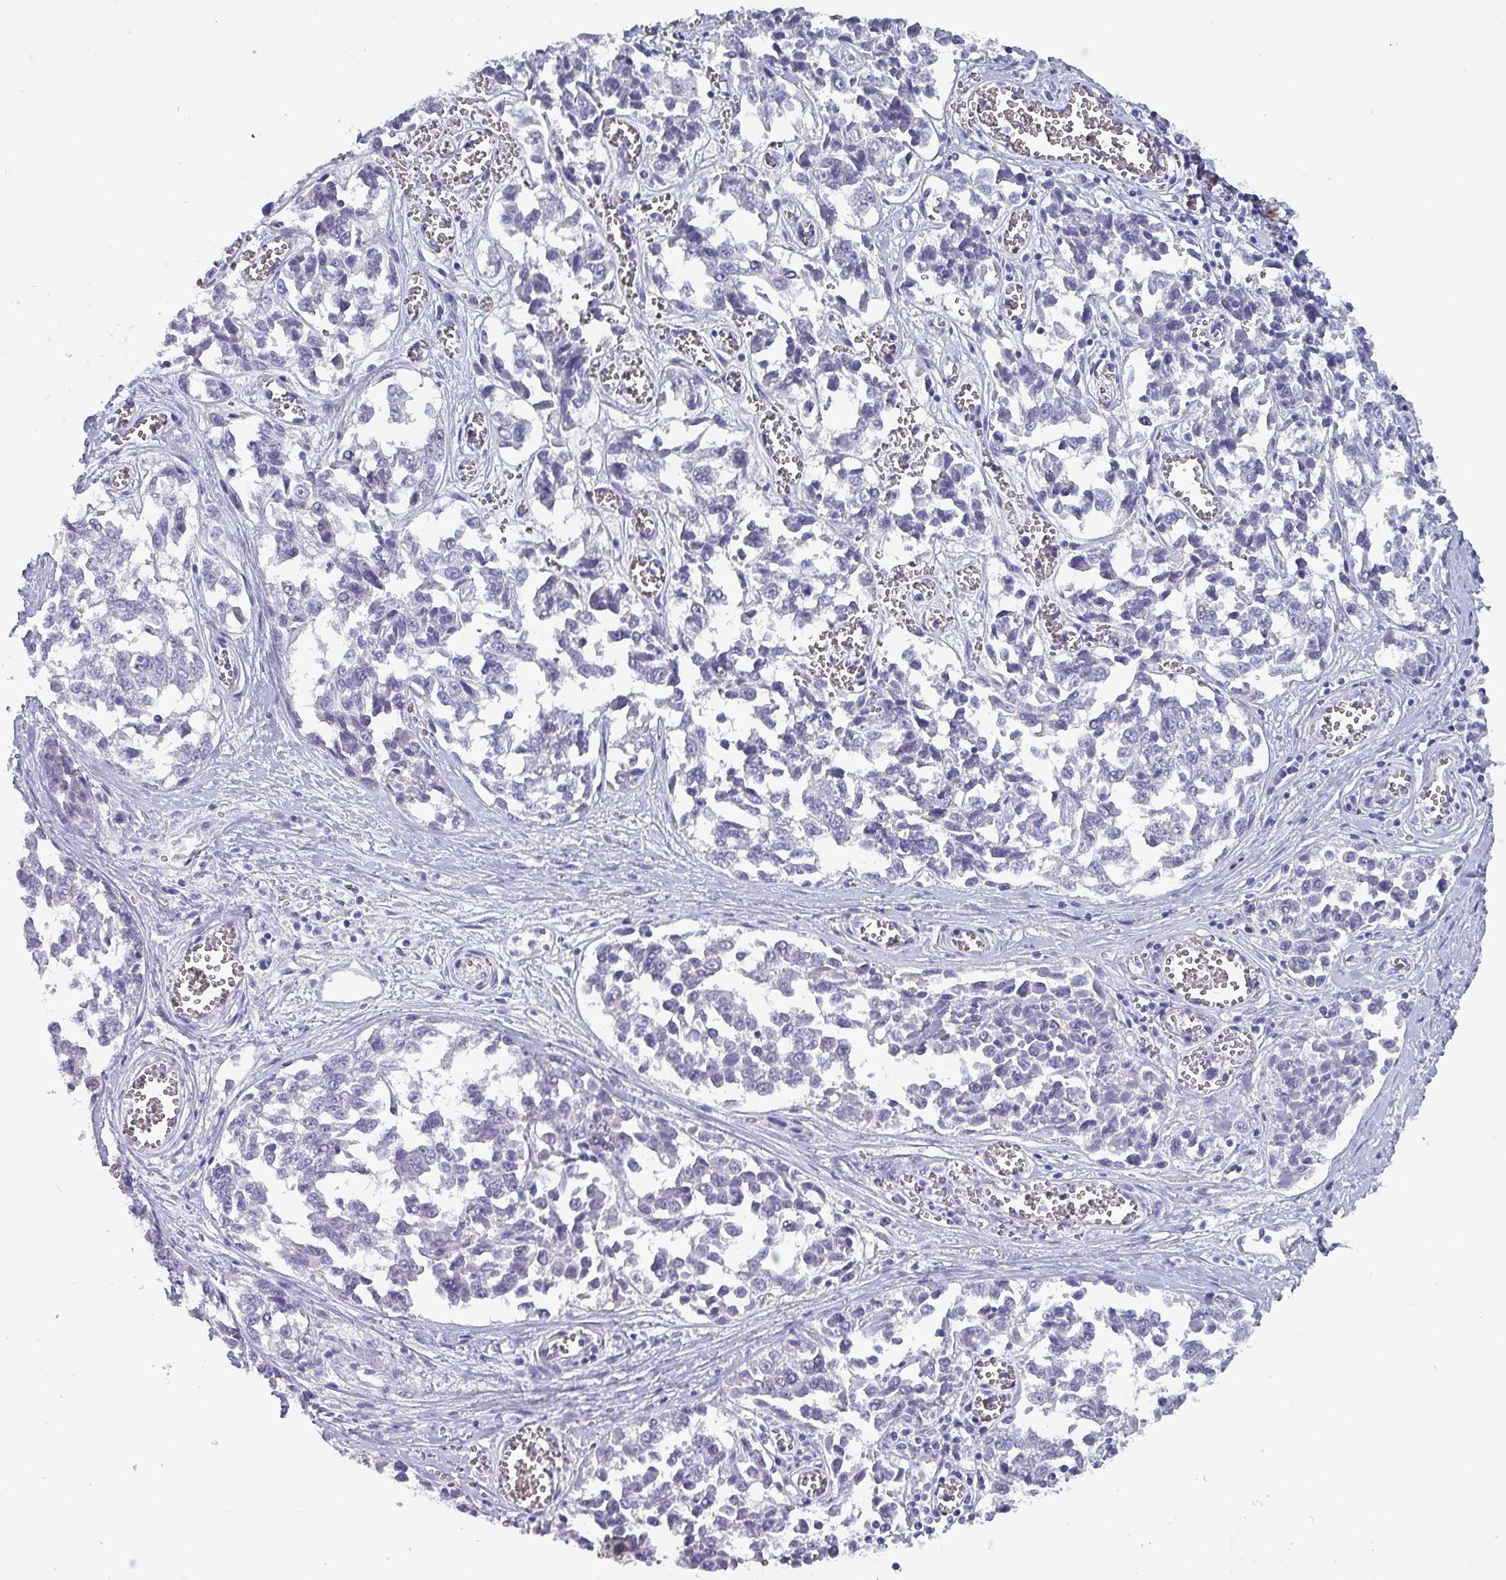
{"staining": {"intensity": "negative", "quantity": "none", "location": "none"}, "tissue": "melanoma", "cell_type": "Tumor cells", "image_type": "cancer", "snomed": [{"axis": "morphology", "description": "Malignant melanoma, NOS"}, {"axis": "topography", "description": "Skin"}], "caption": "A histopathology image of melanoma stained for a protein exhibits no brown staining in tumor cells.", "gene": "INS-IGF2", "patient": {"sex": "female", "age": 64}}